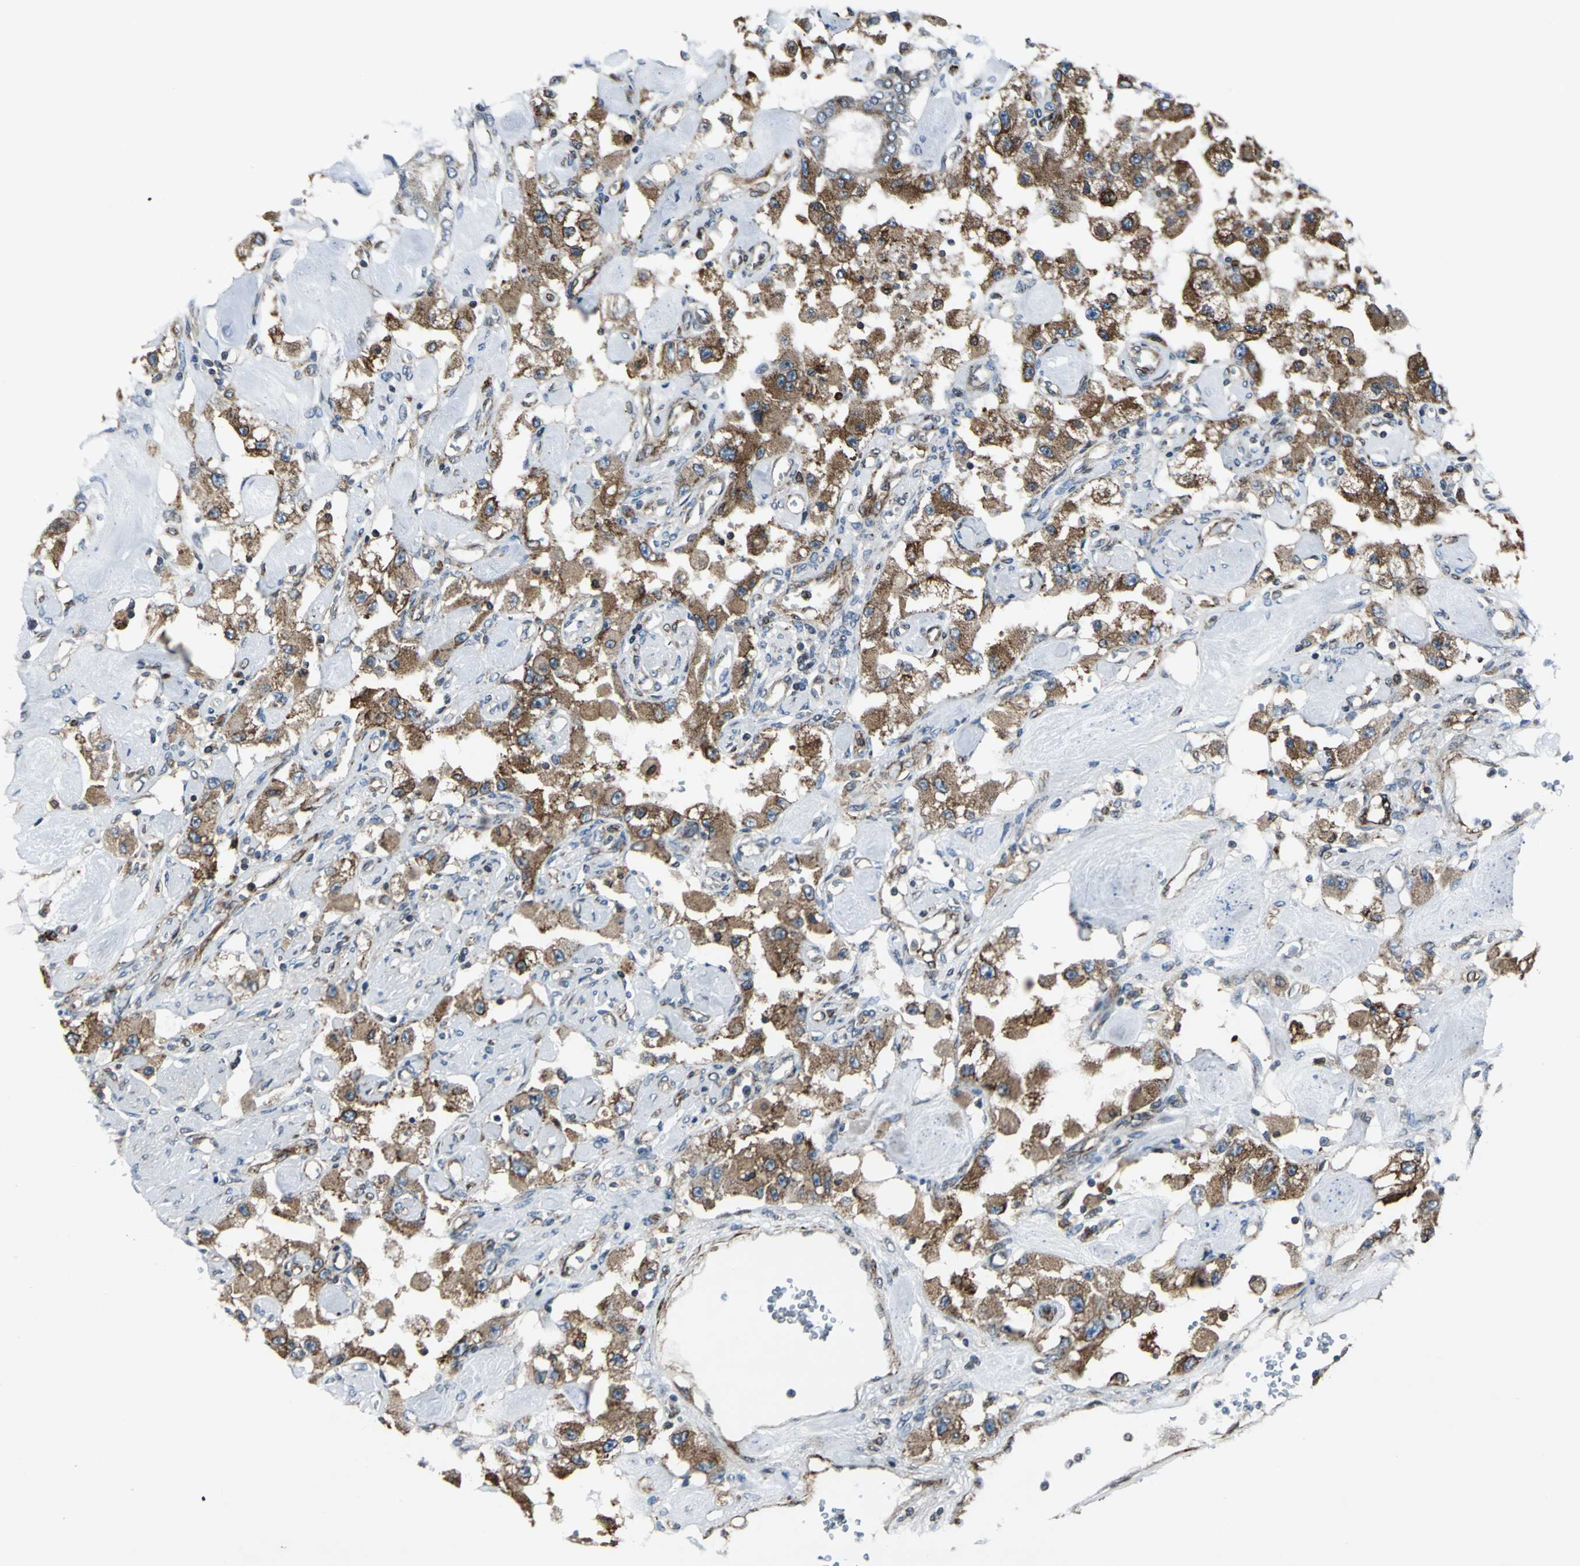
{"staining": {"intensity": "moderate", "quantity": ">75%", "location": "cytoplasmic/membranous"}, "tissue": "carcinoid", "cell_type": "Tumor cells", "image_type": "cancer", "snomed": [{"axis": "morphology", "description": "Carcinoid, malignant, NOS"}, {"axis": "topography", "description": "Pancreas"}], "caption": "Immunohistochemistry (IHC) photomicrograph of neoplastic tissue: human malignant carcinoid stained using immunohistochemistry (IHC) reveals medium levels of moderate protein expression localized specifically in the cytoplasmic/membranous of tumor cells, appearing as a cytoplasmic/membranous brown color.", "gene": "HTATIP2", "patient": {"sex": "male", "age": 41}}